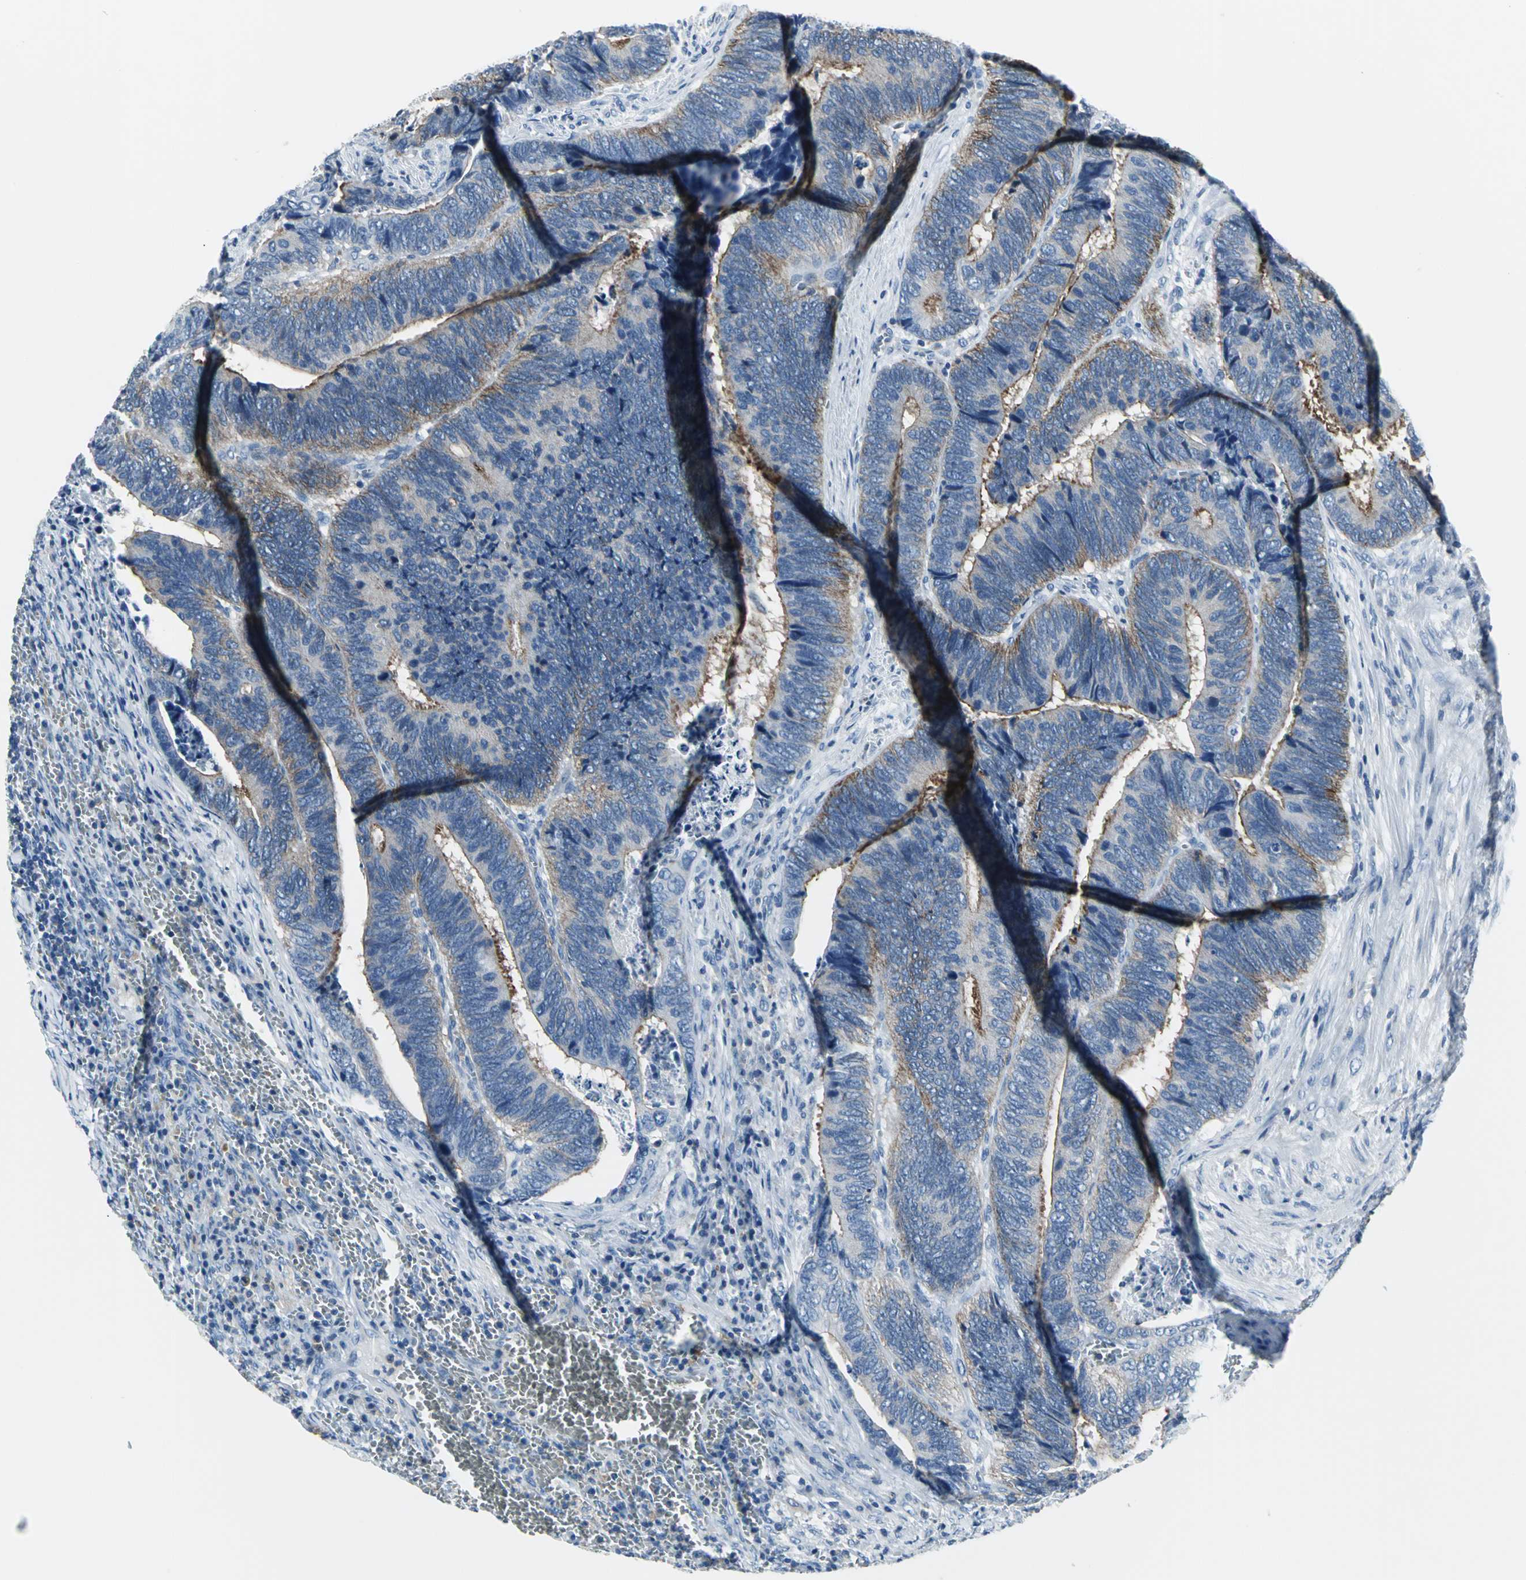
{"staining": {"intensity": "moderate", "quantity": ">75%", "location": "cytoplasmic/membranous"}, "tissue": "colorectal cancer", "cell_type": "Tumor cells", "image_type": "cancer", "snomed": [{"axis": "morphology", "description": "Adenocarcinoma, NOS"}, {"axis": "topography", "description": "Colon"}], "caption": "Immunohistochemistry (DAB (3,3'-diaminobenzidine)) staining of colorectal cancer demonstrates moderate cytoplasmic/membranous protein positivity in approximately >75% of tumor cells.", "gene": "IQGAP2", "patient": {"sex": "male", "age": 72}}